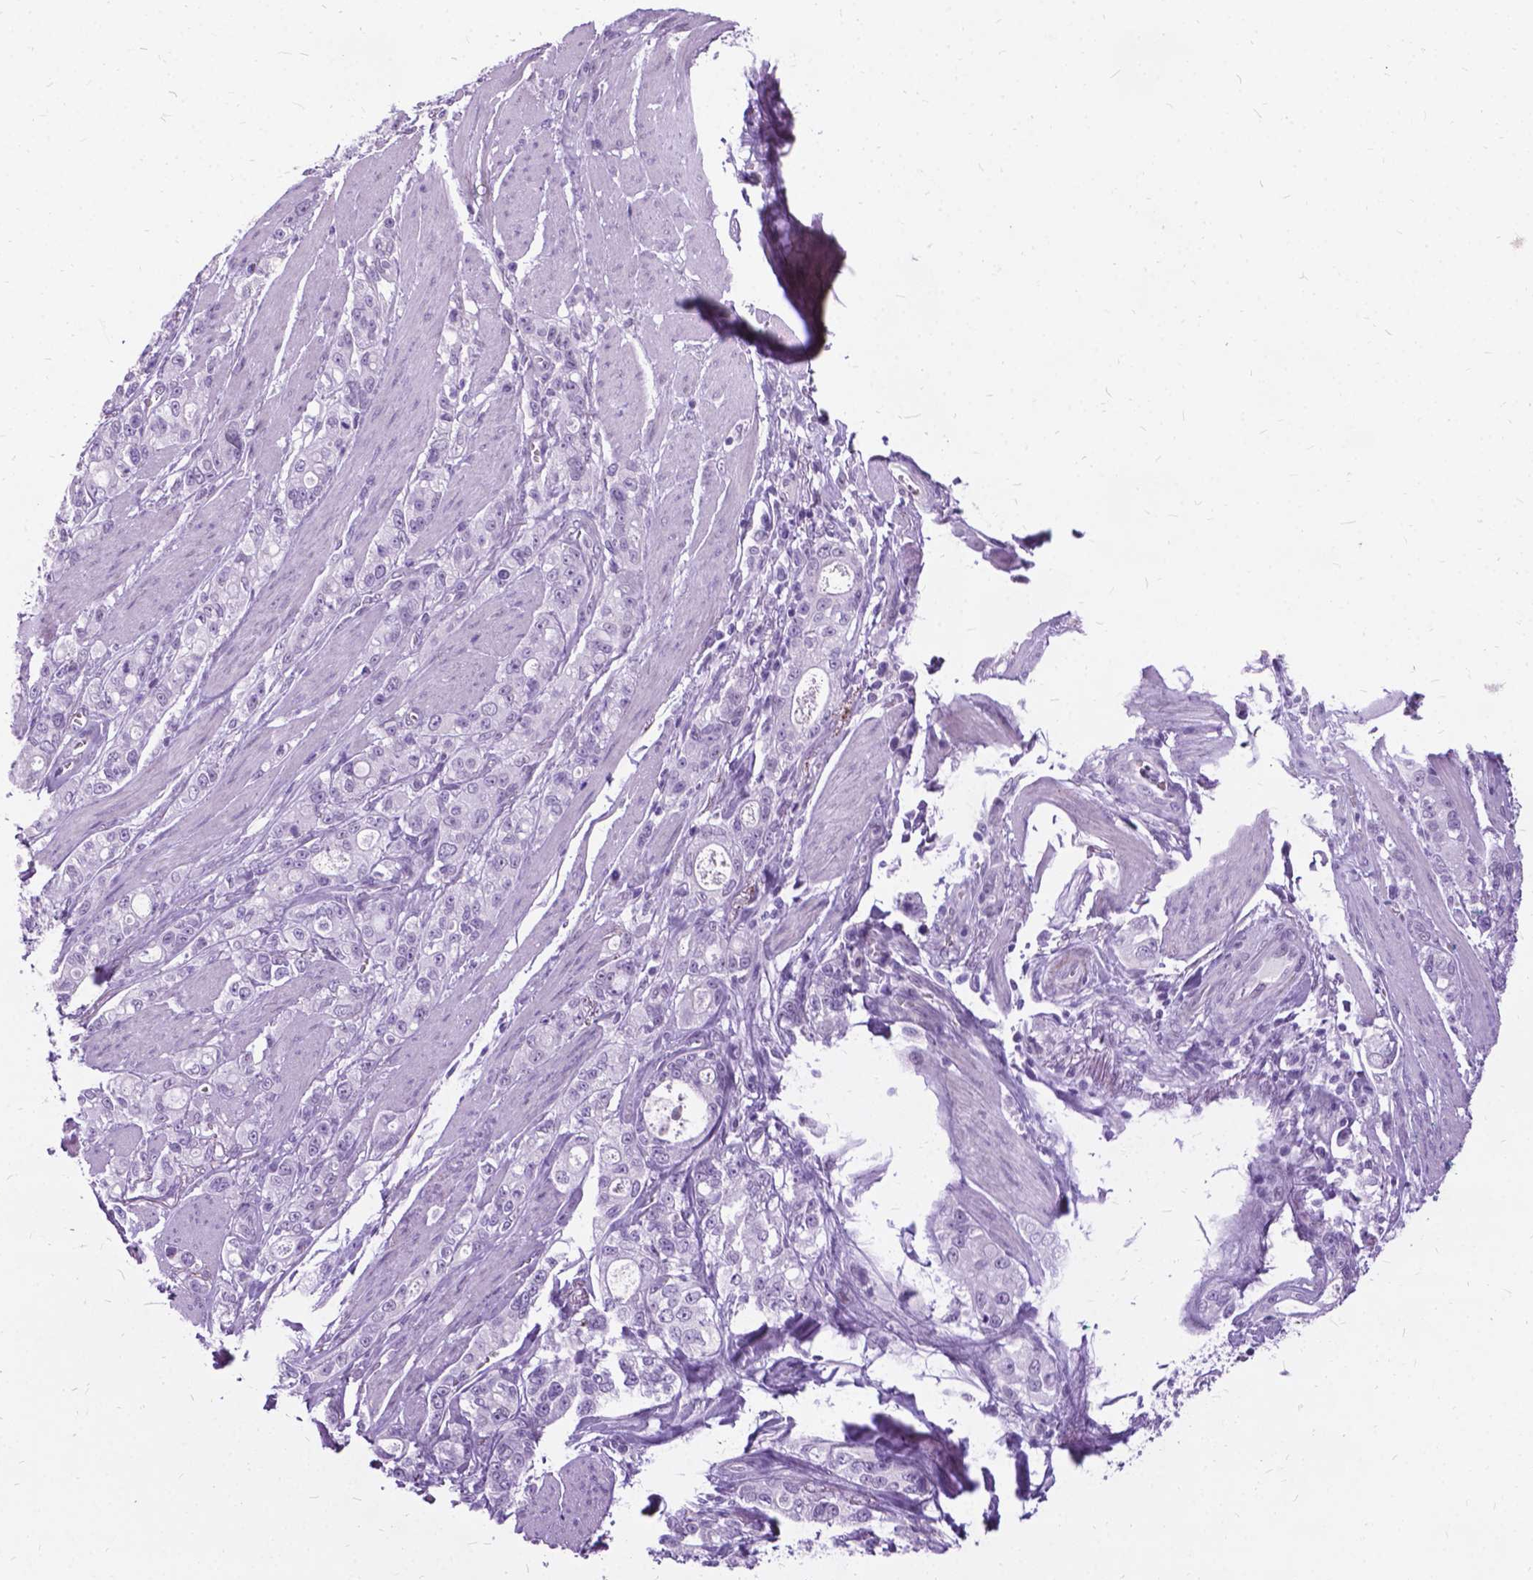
{"staining": {"intensity": "negative", "quantity": "none", "location": "none"}, "tissue": "stomach cancer", "cell_type": "Tumor cells", "image_type": "cancer", "snomed": [{"axis": "morphology", "description": "Adenocarcinoma, NOS"}, {"axis": "topography", "description": "Stomach"}], "caption": "High power microscopy photomicrograph of an immunohistochemistry micrograph of adenocarcinoma (stomach), revealing no significant staining in tumor cells.", "gene": "PROB1", "patient": {"sex": "male", "age": 63}}